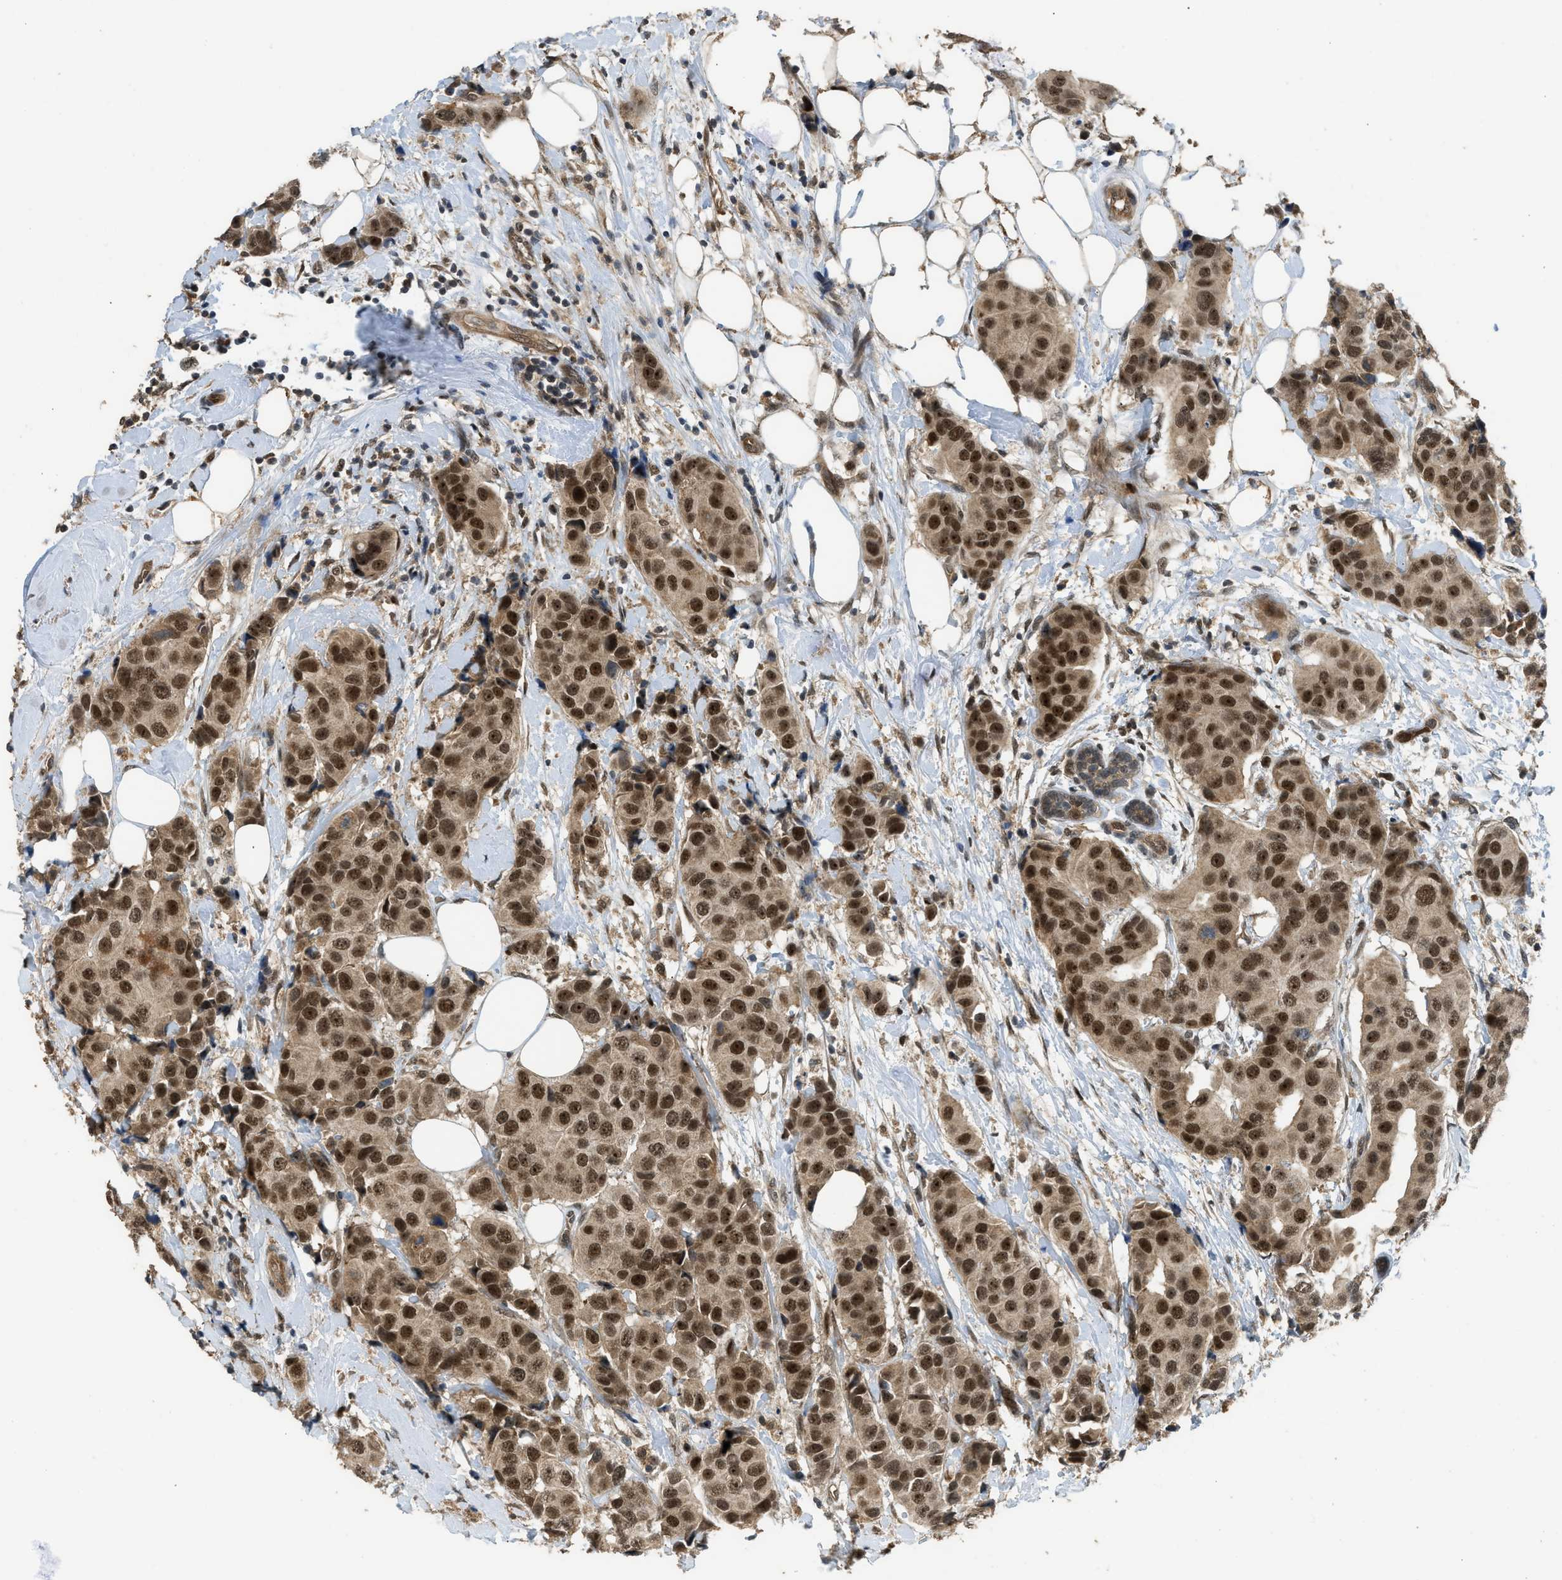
{"staining": {"intensity": "strong", "quantity": ">75%", "location": "cytoplasmic/membranous,nuclear"}, "tissue": "breast cancer", "cell_type": "Tumor cells", "image_type": "cancer", "snomed": [{"axis": "morphology", "description": "Normal tissue, NOS"}, {"axis": "morphology", "description": "Duct carcinoma"}, {"axis": "topography", "description": "Breast"}], "caption": "A high amount of strong cytoplasmic/membranous and nuclear expression is identified in about >75% of tumor cells in breast invasive ductal carcinoma tissue.", "gene": "GET1", "patient": {"sex": "female", "age": 39}}